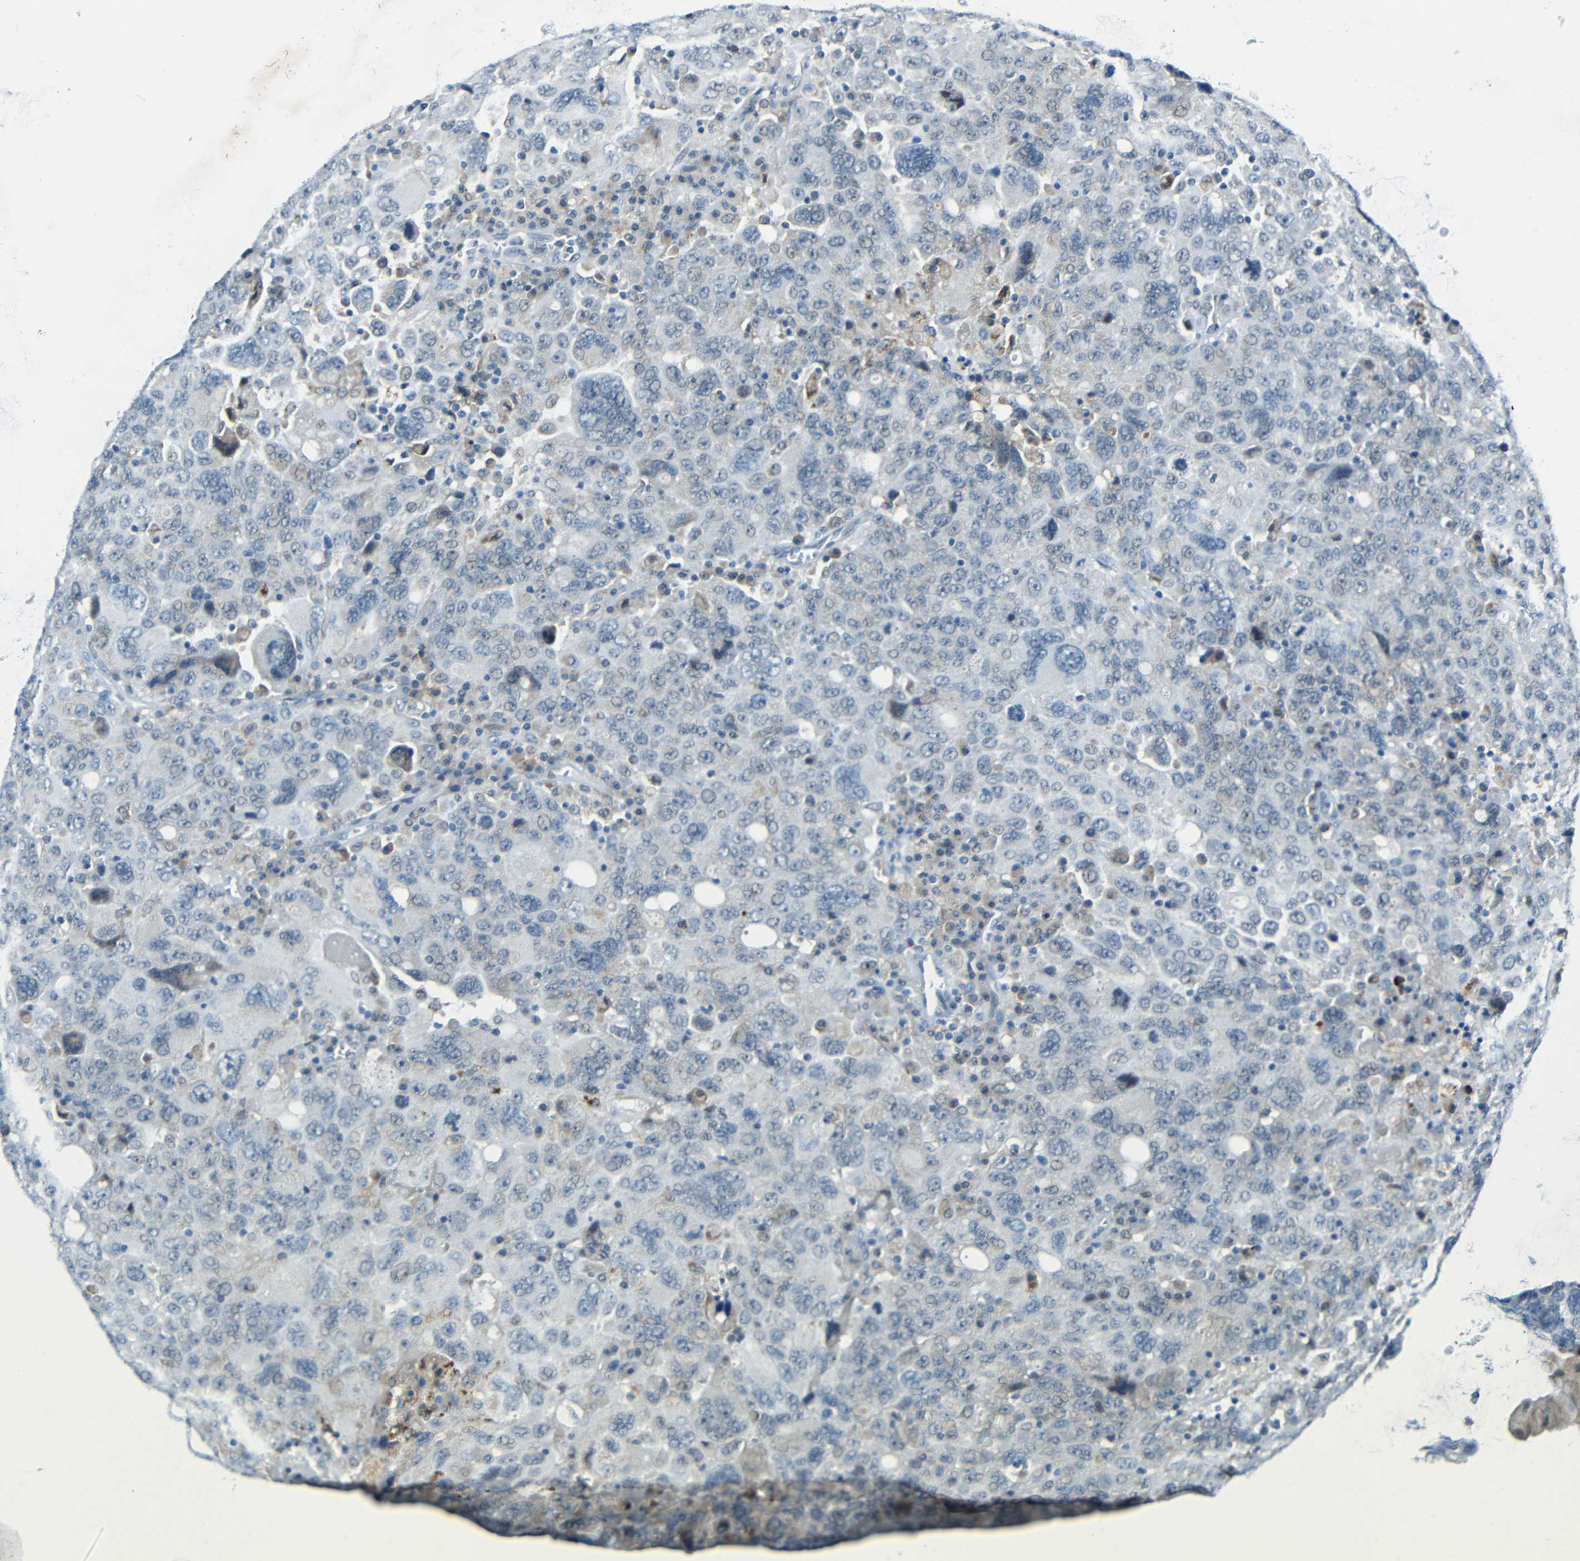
{"staining": {"intensity": "negative", "quantity": "none", "location": "none"}, "tissue": "ovarian cancer", "cell_type": "Tumor cells", "image_type": "cancer", "snomed": [{"axis": "morphology", "description": "Carcinoma, endometroid"}, {"axis": "topography", "description": "Ovary"}], "caption": "Tumor cells show no significant protein expression in endometroid carcinoma (ovarian).", "gene": "ANKRD22", "patient": {"sex": "female", "age": 62}}